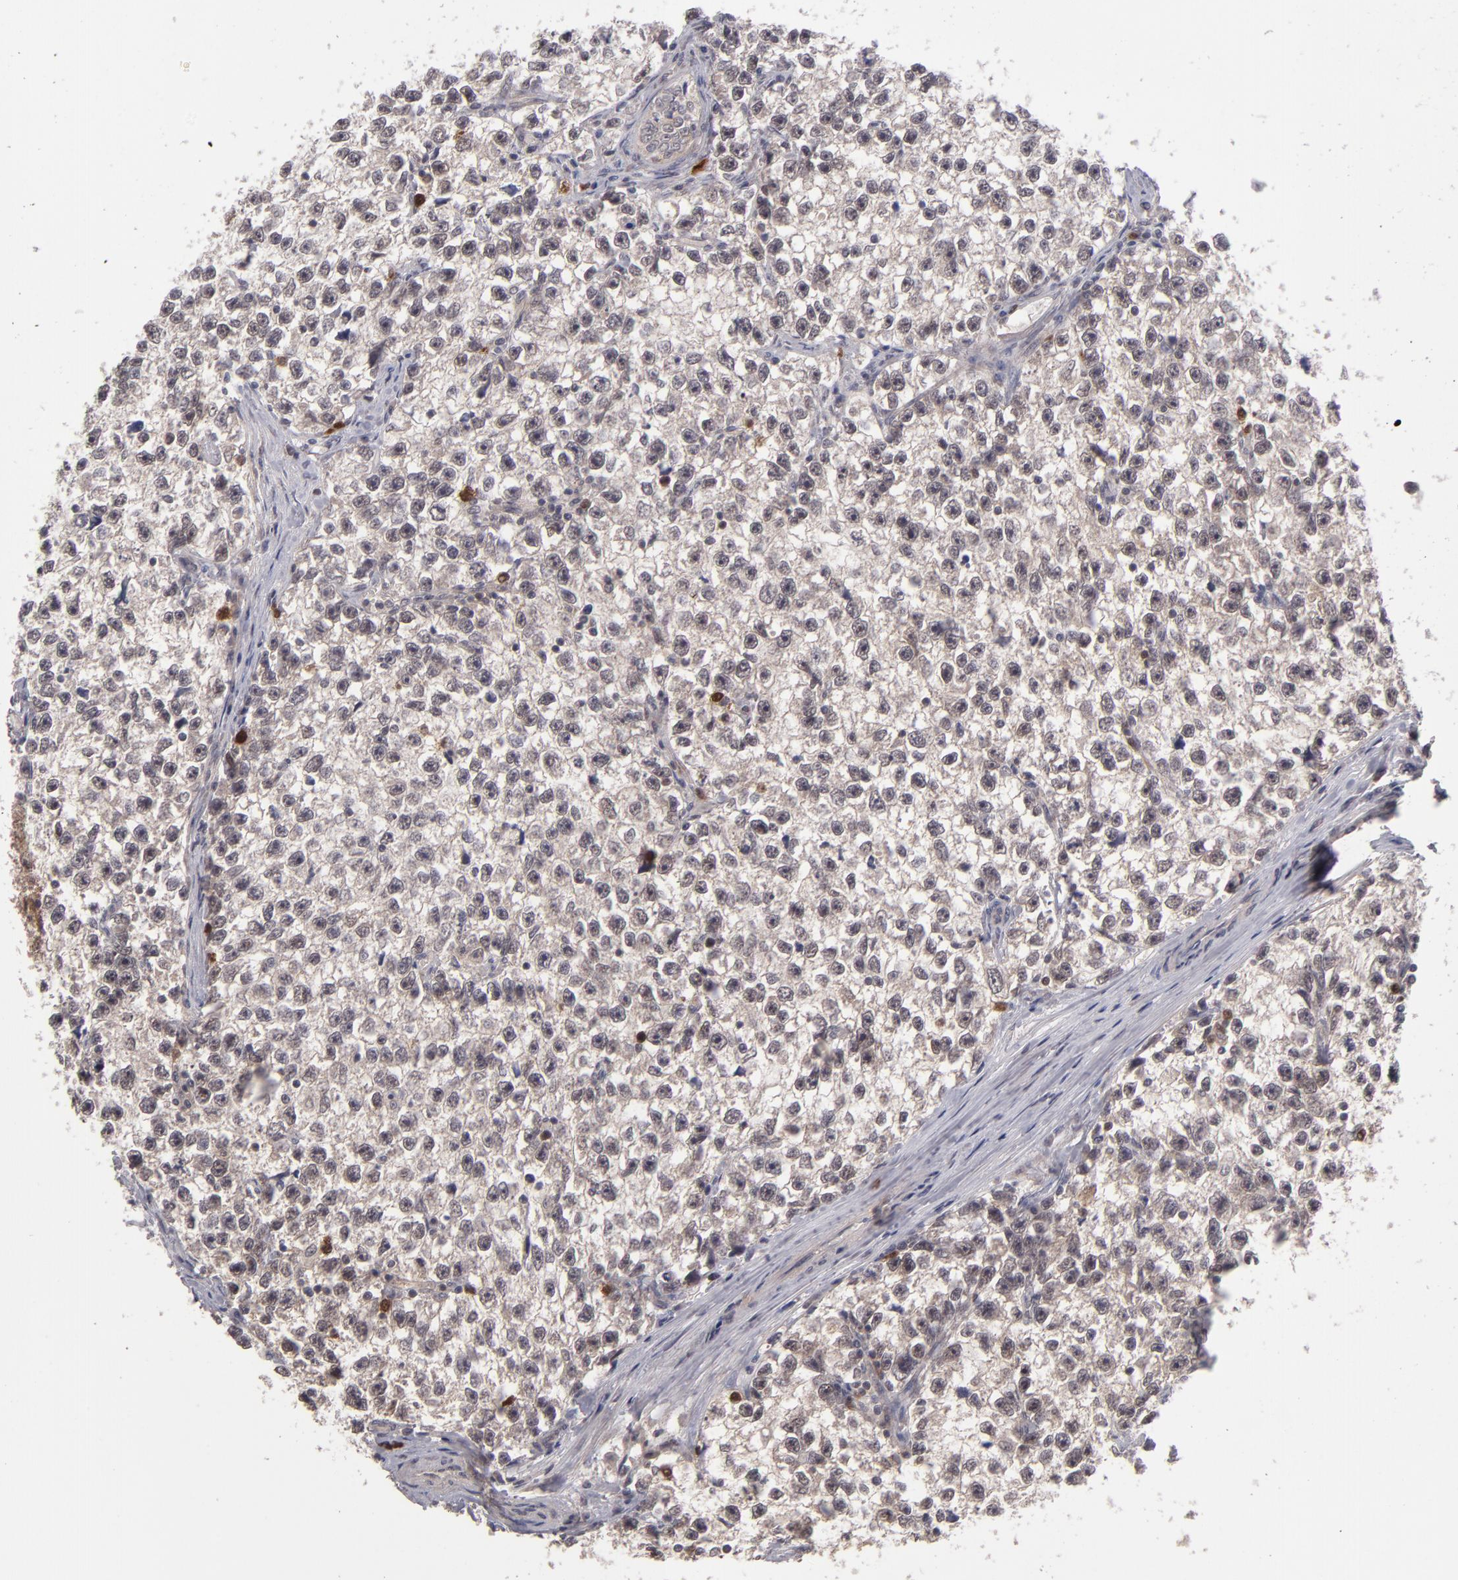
{"staining": {"intensity": "weak", "quantity": ">75%", "location": "cytoplasmic/membranous,nuclear"}, "tissue": "testis cancer", "cell_type": "Tumor cells", "image_type": "cancer", "snomed": [{"axis": "morphology", "description": "Seminoma, NOS"}, {"axis": "morphology", "description": "Carcinoma, Embryonal, NOS"}, {"axis": "topography", "description": "Testis"}], "caption": "The photomicrograph displays staining of seminoma (testis), revealing weak cytoplasmic/membranous and nuclear protein staining (brown color) within tumor cells. (DAB IHC with brightfield microscopy, high magnification).", "gene": "TYMS", "patient": {"sex": "male", "age": 30}}